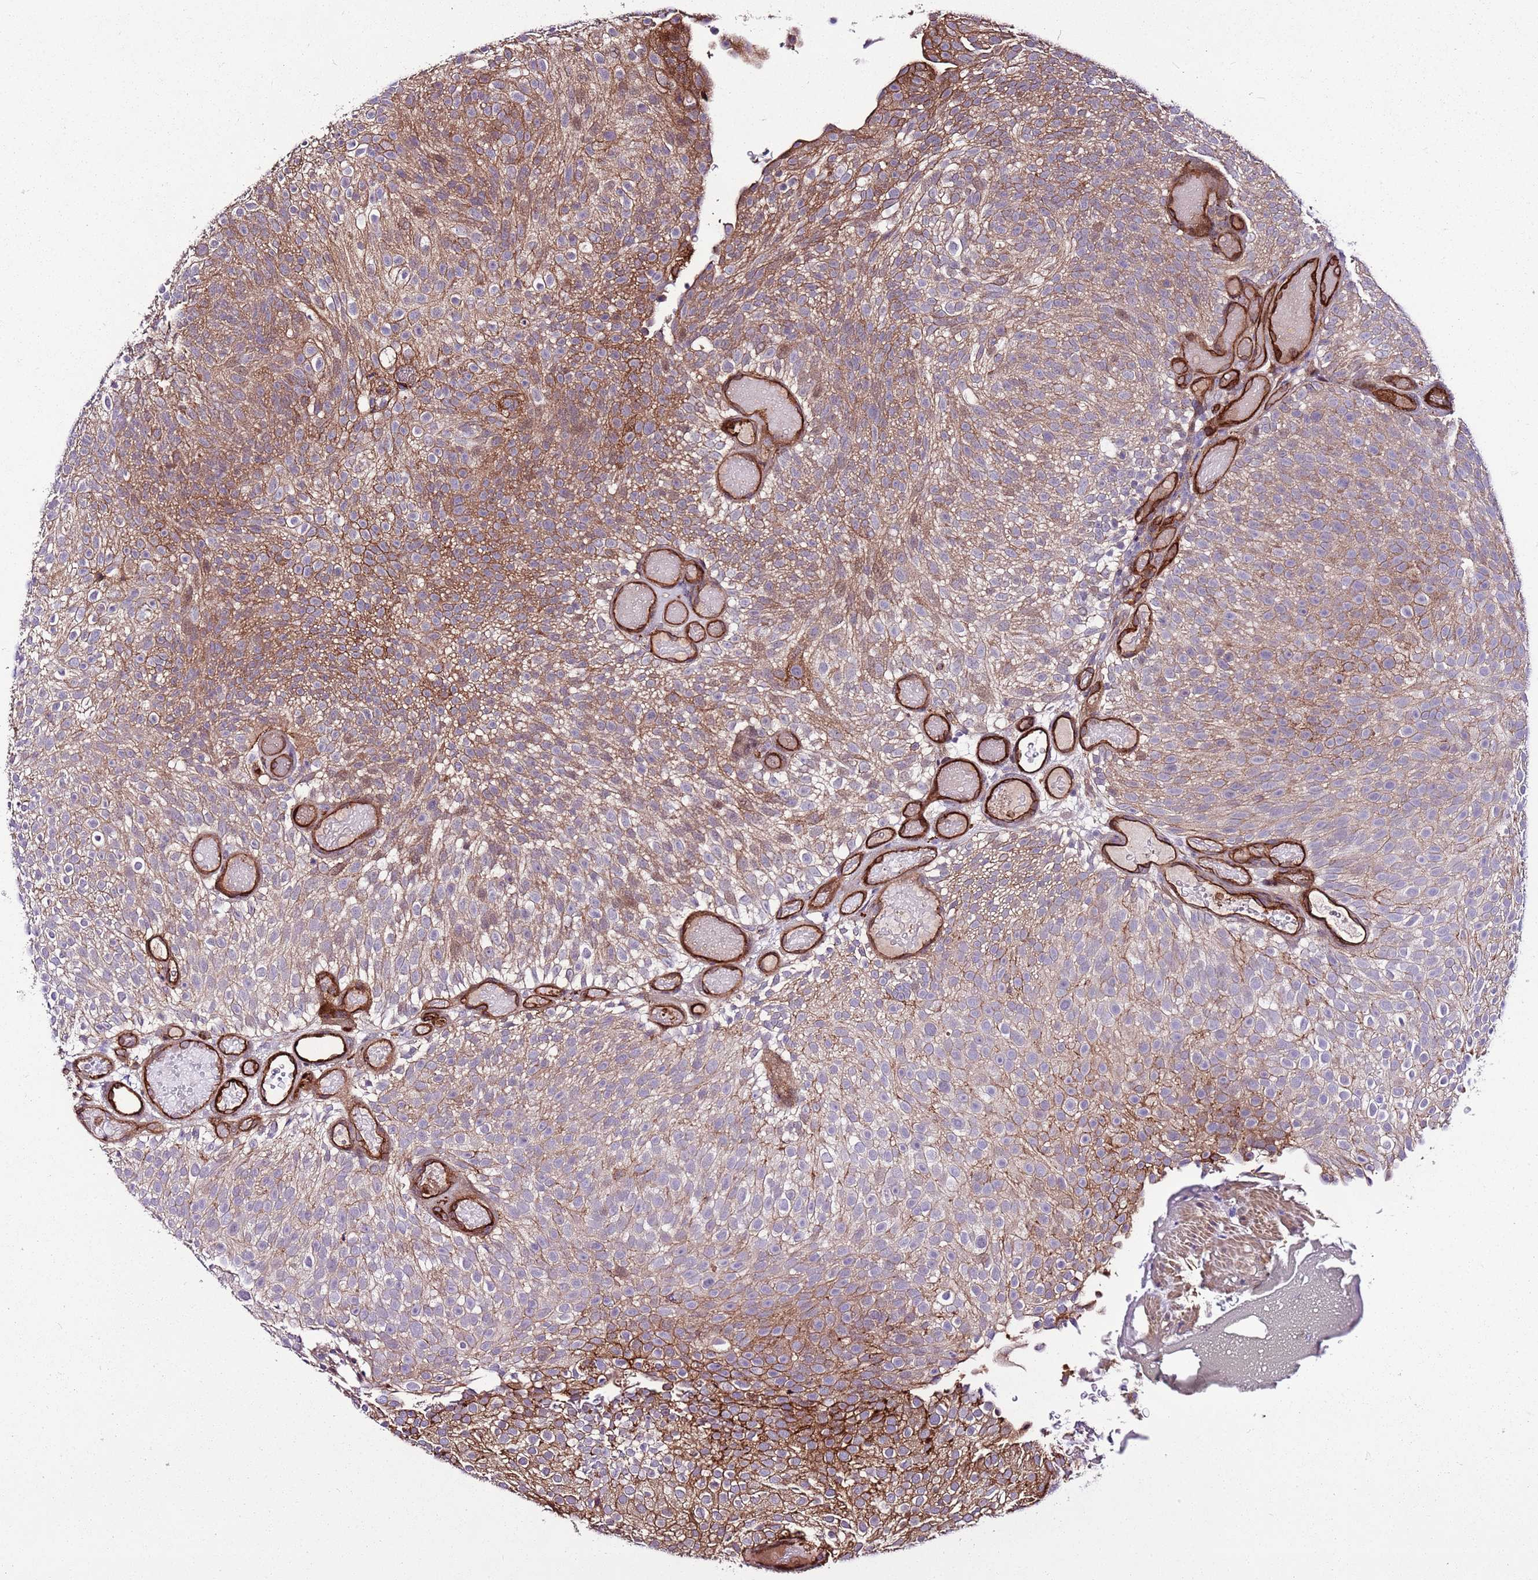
{"staining": {"intensity": "moderate", "quantity": ">75%", "location": "cytoplasmic/membranous"}, "tissue": "urothelial cancer", "cell_type": "Tumor cells", "image_type": "cancer", "snomed": [{"axis": "morphology", "description": "Urothelial carcinoma, Low grade"}, {"axis": "topography", "description": "Urinary bladder"}], "caption": "Moderate cytoplasmic/membranous positivity for a protein is seen in about >75% of tumor cells of low-grade urothelial carcinoma using immunohistochemistry (IHC).", "gene": "ZNF827", "patient": {"sex": "male", "age": 78}}